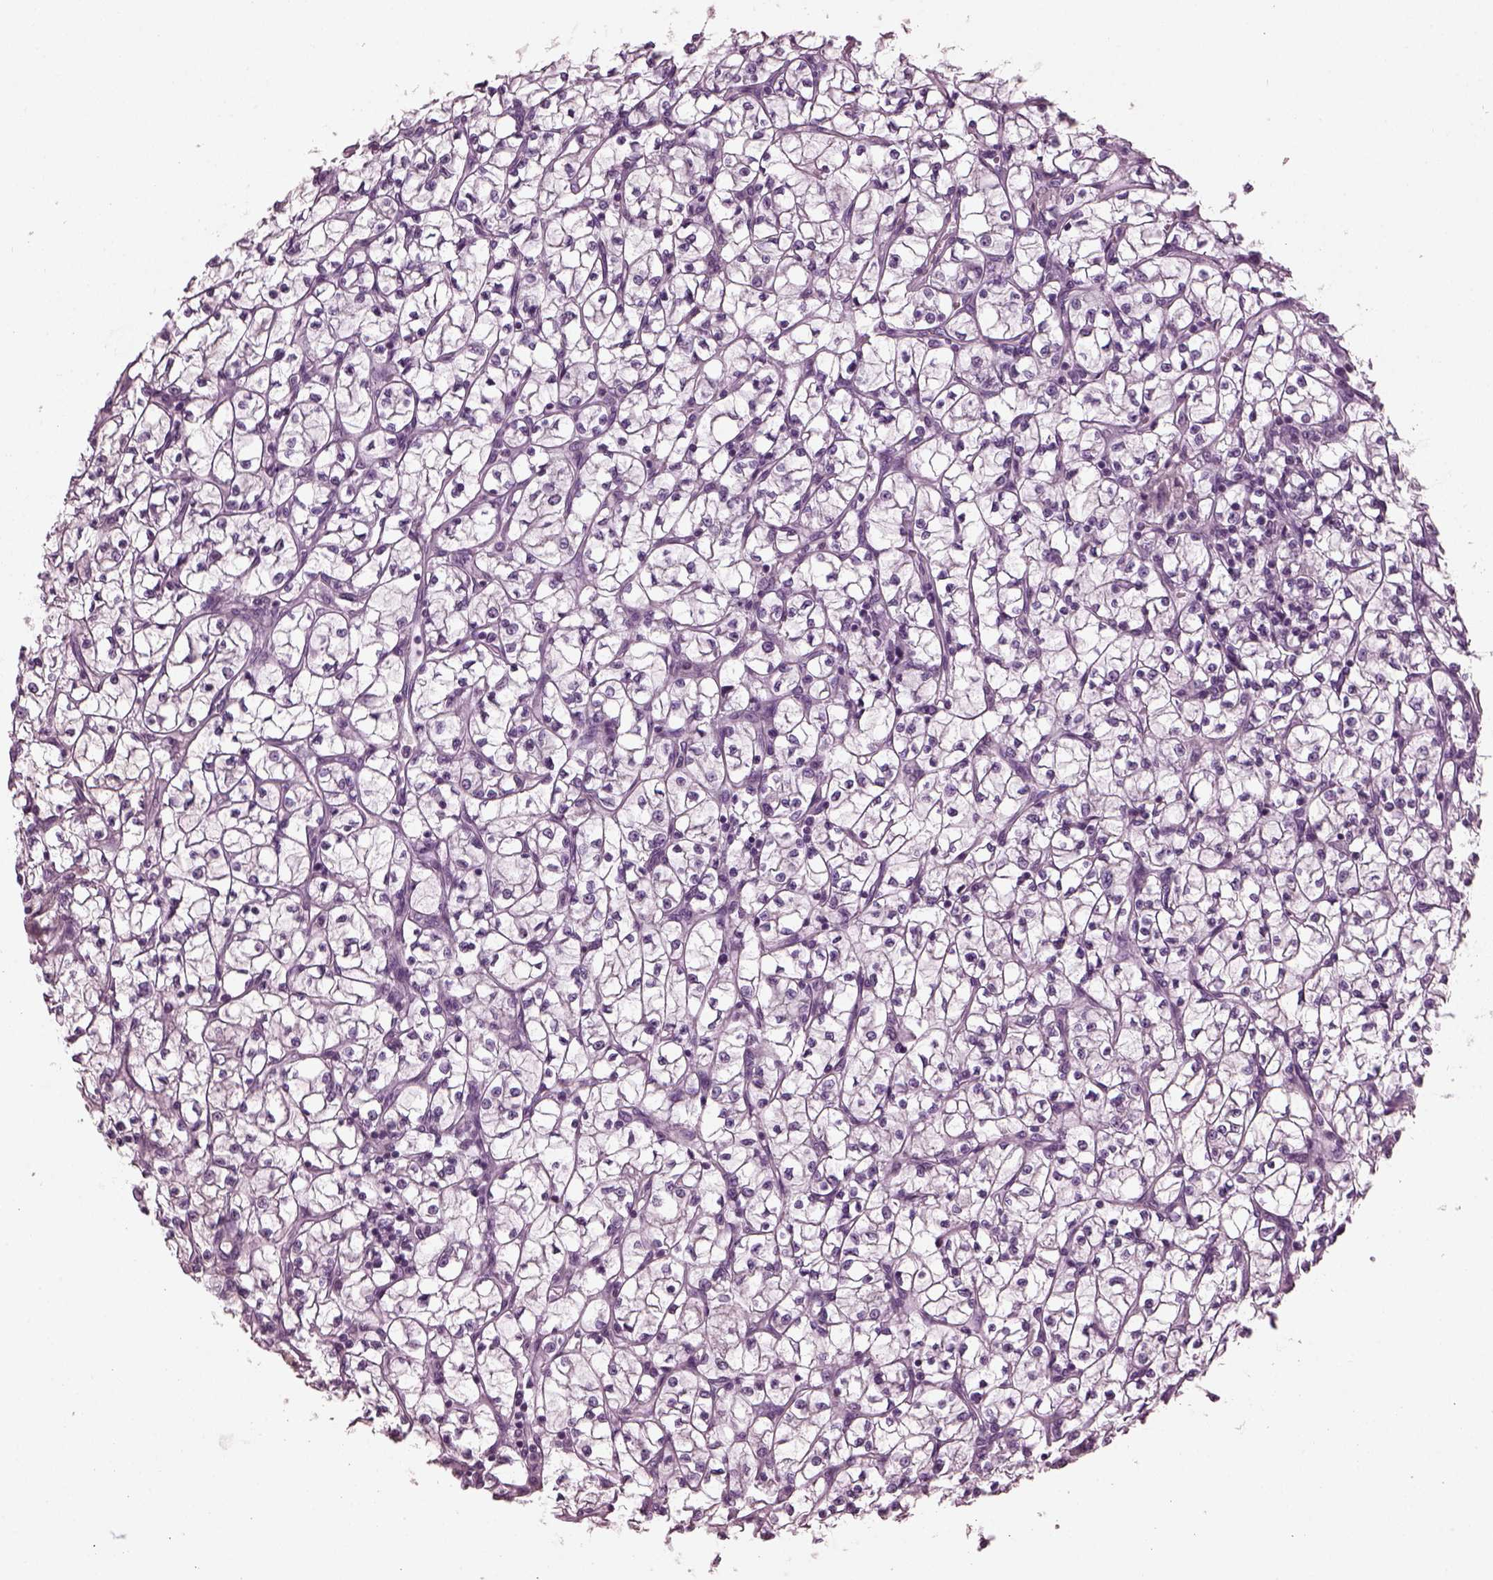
{"staining": {"intensity": "negative", "quantity": "none", "location": "none"}, "tissue": "renal cancer", "cell_type": "Tumor cells", "image_type": "cancer", "snomed": [{"axis": "morphology", "description": "Adenocarcinoma, NOS"}, {"axis": "topography", "description": "Kidney"}], "caption": "Tumor cells show no significant positivity in renal cancer (adenocarcinoma). Brightfield microscopy of immunohistochemistry (IHC) stained with DAB (brown) and hematoxylin (blue), captured at high magnification.", "gene": "SLC6A17", "patient": {"sex": "female", "age": 64}}